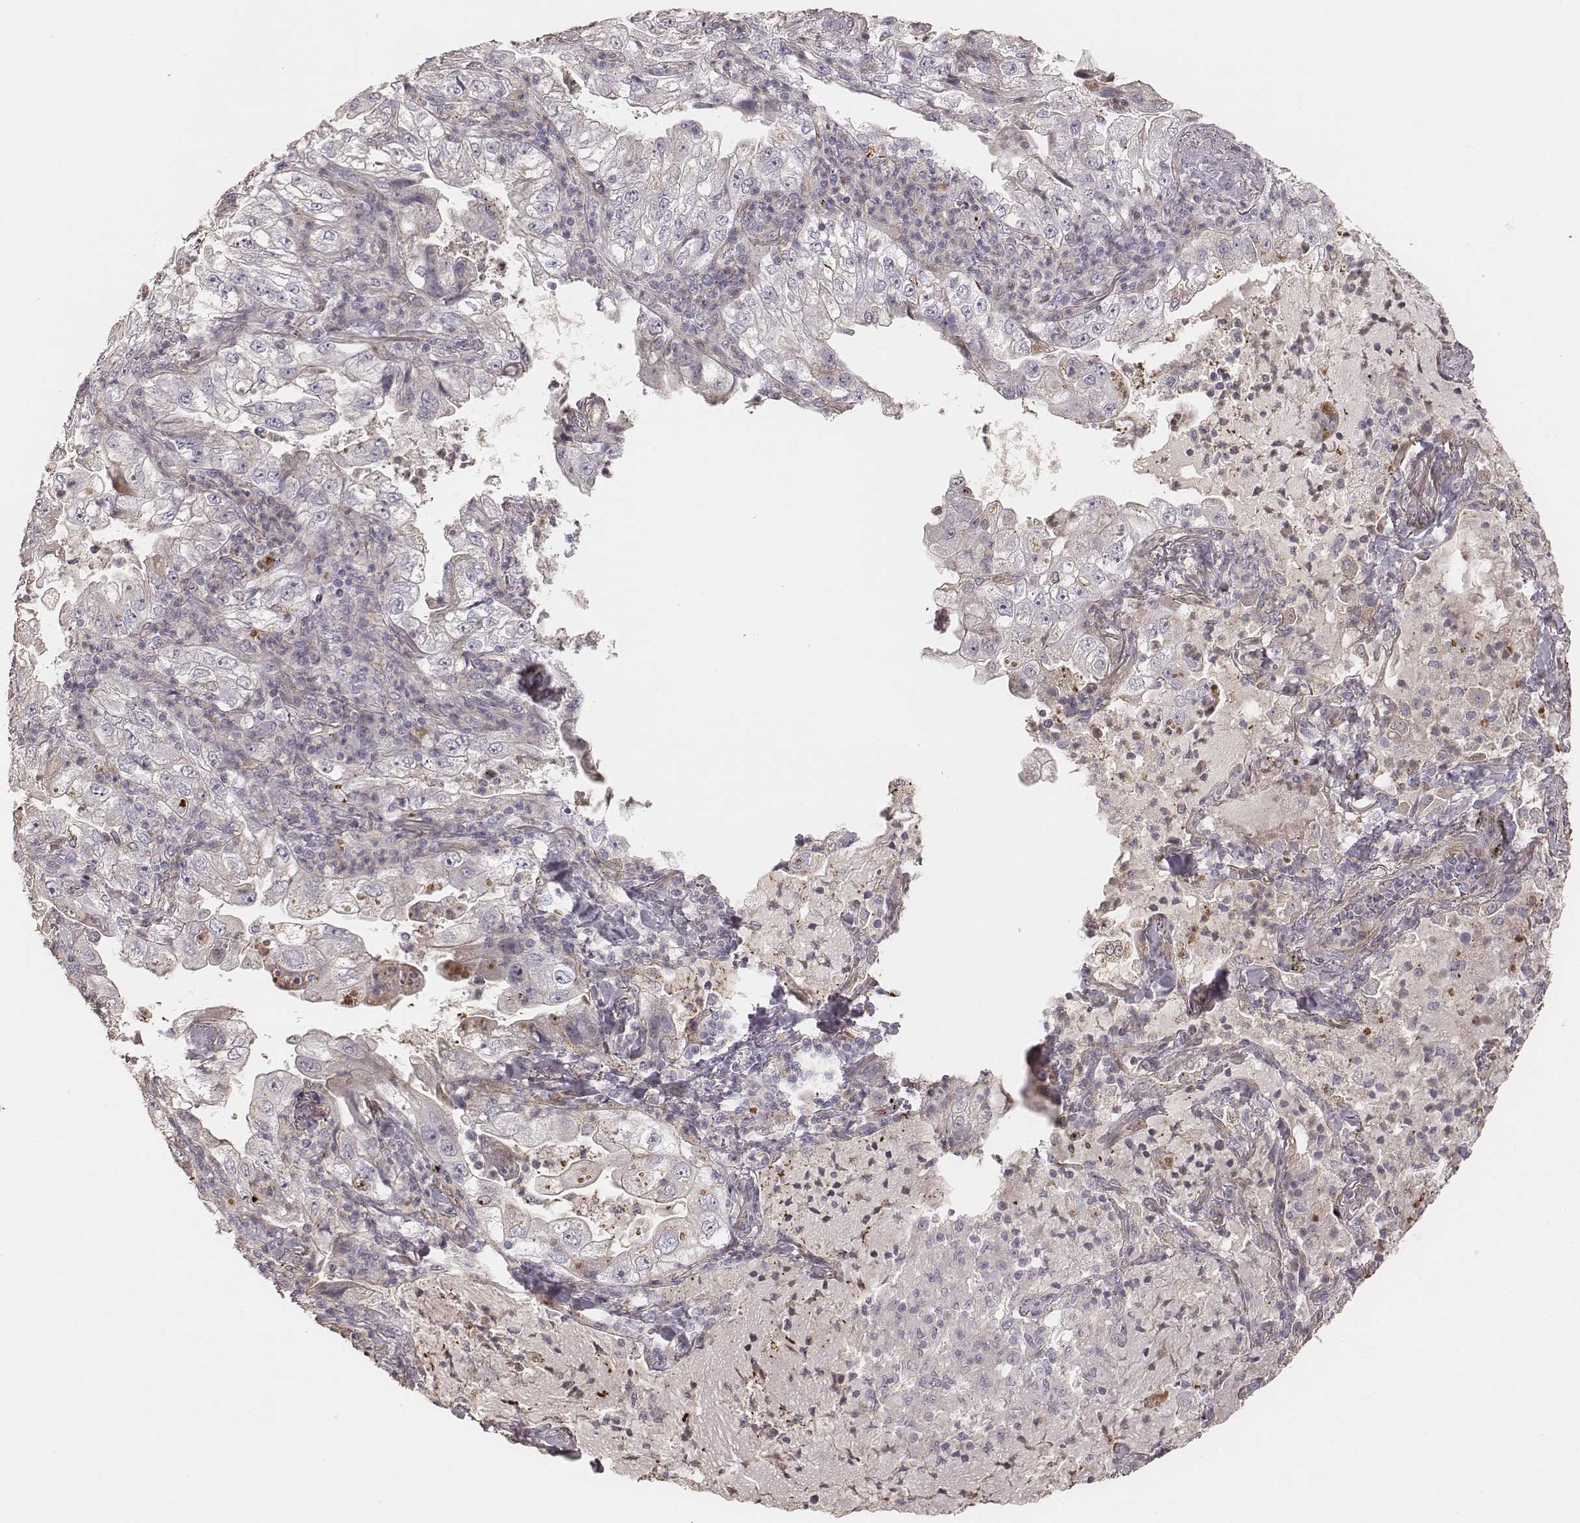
{"staining": {"intensity": "negative", "quantity": "none", "location": "none"}, "tissue": "lung cancer", "cell_type": "Tumor cells", "image_type": "cancer", "snomed": [{"axis": "morphology", "description": "Adenocarcinoma, NOS"}, {"axis": "topography", "description": "Lung"}], "caption": "Protein analysis of adenocarcinoma (lung) shows no significant staining in tumor cells.", "gene": "OTOGL", "patient": {"sex": "female", "age": 73}}